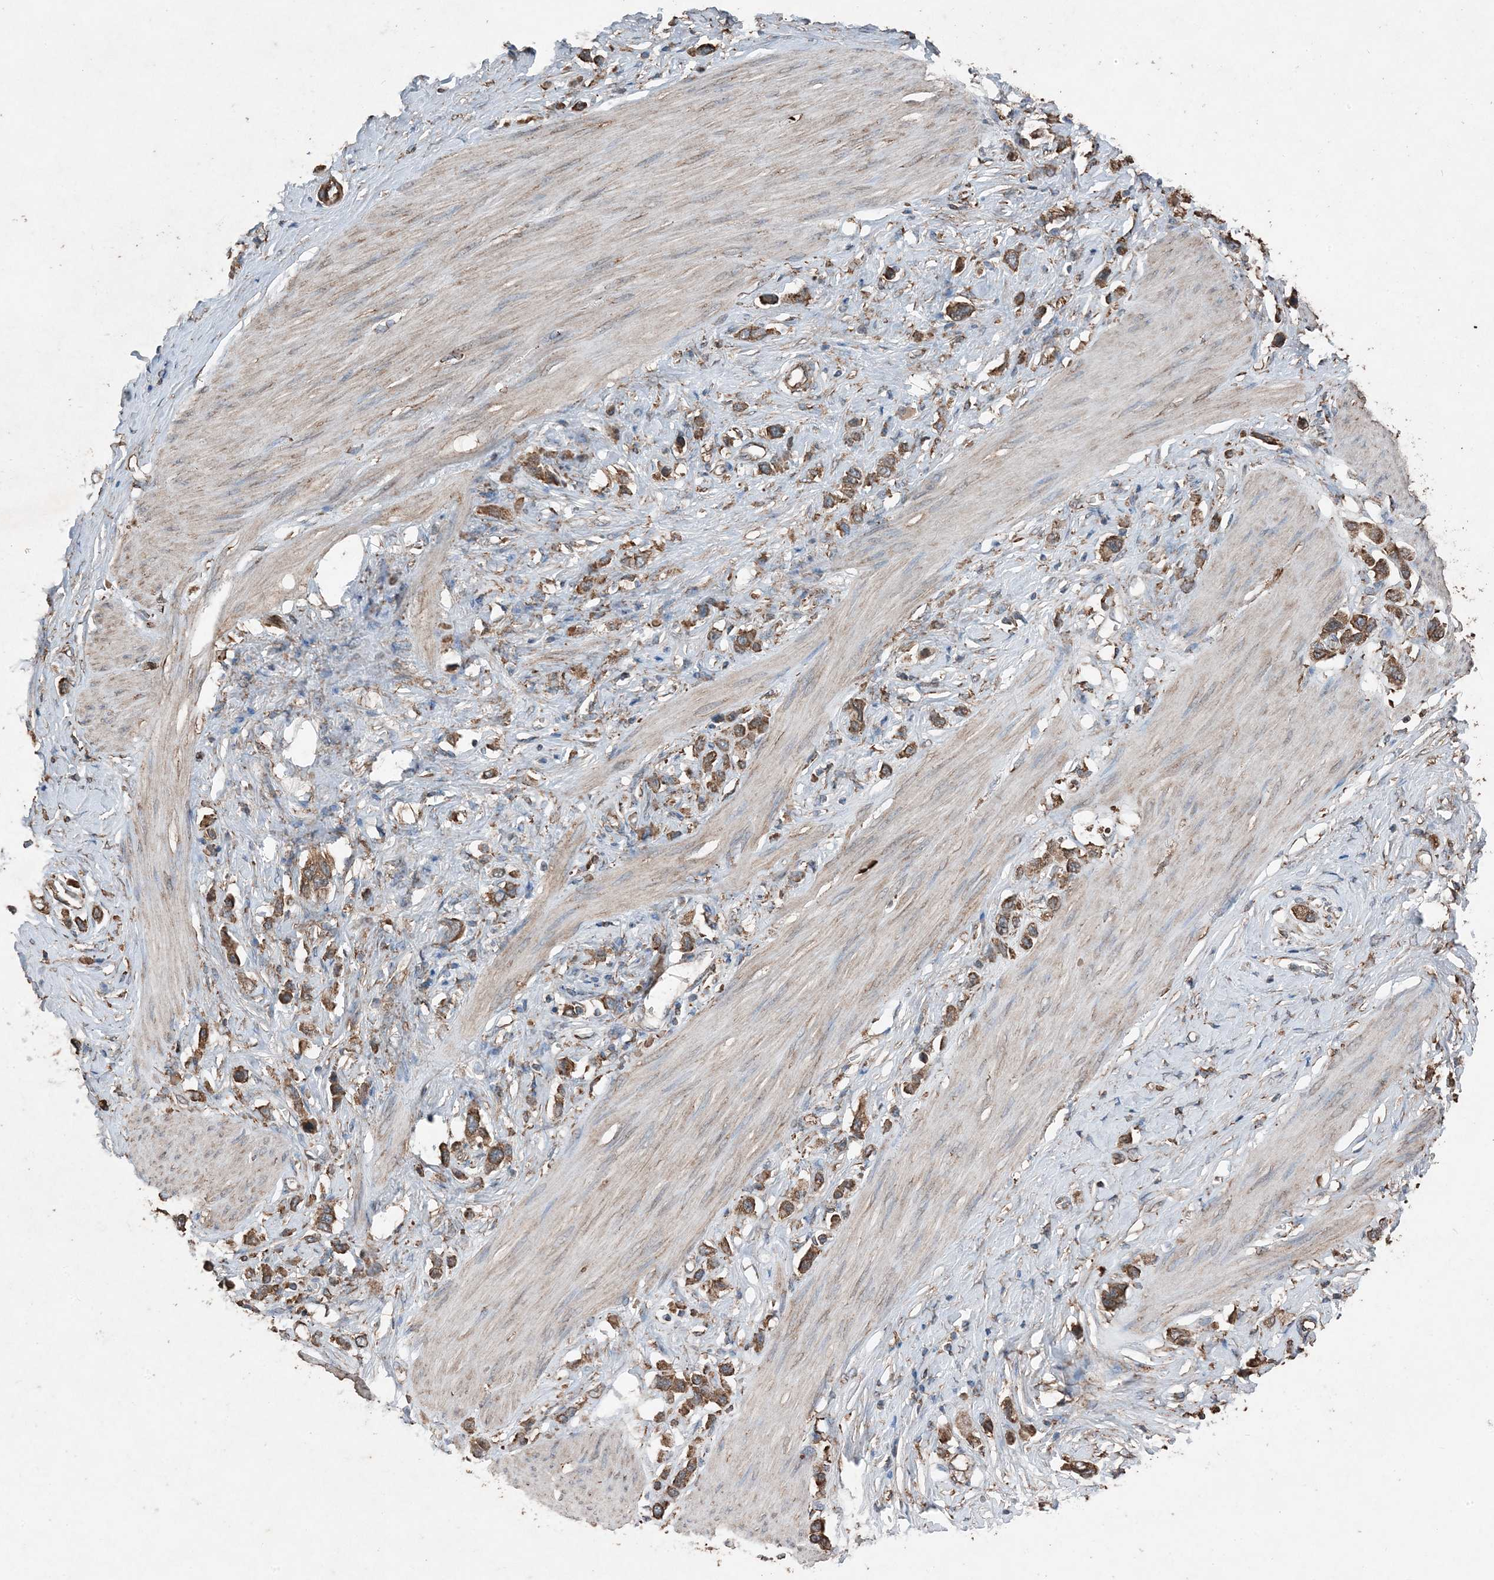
{"staining": {"intensity": "moderate", "quantity": ">75%", "location": "cytoplasmic/membranous"}, "tissue": "stomach cancer", "cell_type": "Tumor cells", "image_type": "cancer", "snomed": [{"axis": "morphology", "description": "Adenocarcinoma, NOS"}, {"axis": "topography", "description": "Stomach"}], "caption": "IHC histopathology image of human stomach cancer (adenocarcinoma) stained for a protein (brown), which displays medium levels of moderate cytoplasmic/membranous positivity in about >75% of tumor cells.", "gene": "PDIA6", "patient": {"sex": "female", "age": 65}}